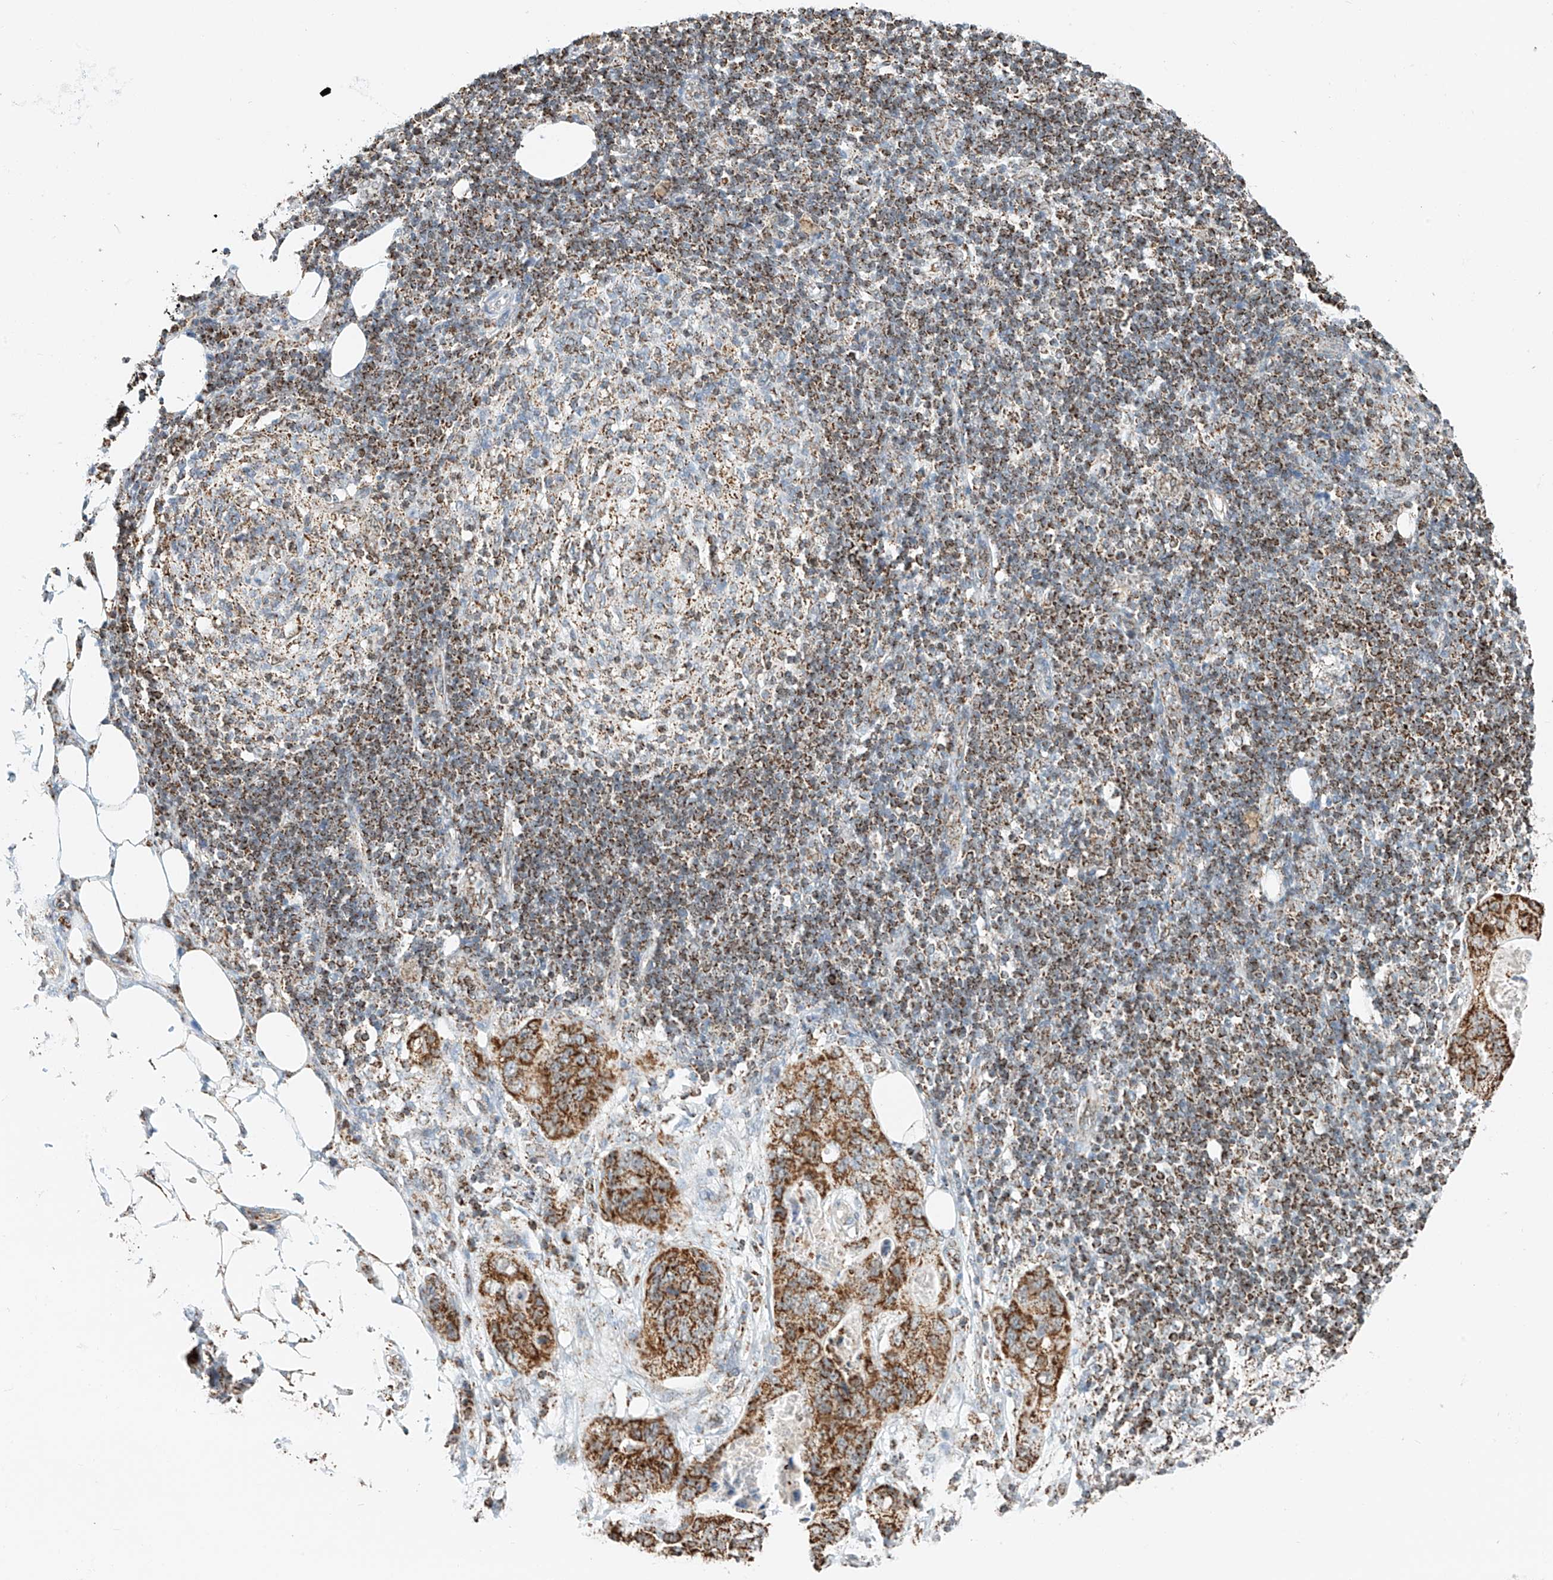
{"staining": {"intensity": "strong", "quantity": ">75%", "location": "cytoplasmic/membranous"}, "tissue": "stomach cancer", "cell_type": "Tumor cells", "image_type": "cancer", "snomed": [{"axis": "morphology", "description": "Adenocarcinoma, NOS"}, {"axis": "topography", "description": "Stomach"}], "caption": "Human stomach cancer stained for a protein (brown) shows strong cytoplasmic/membranous positive positivity in approximately >75% of tumor cells.", "gene": "PPA2", "patient": {"sex": "female", "age": 89}}